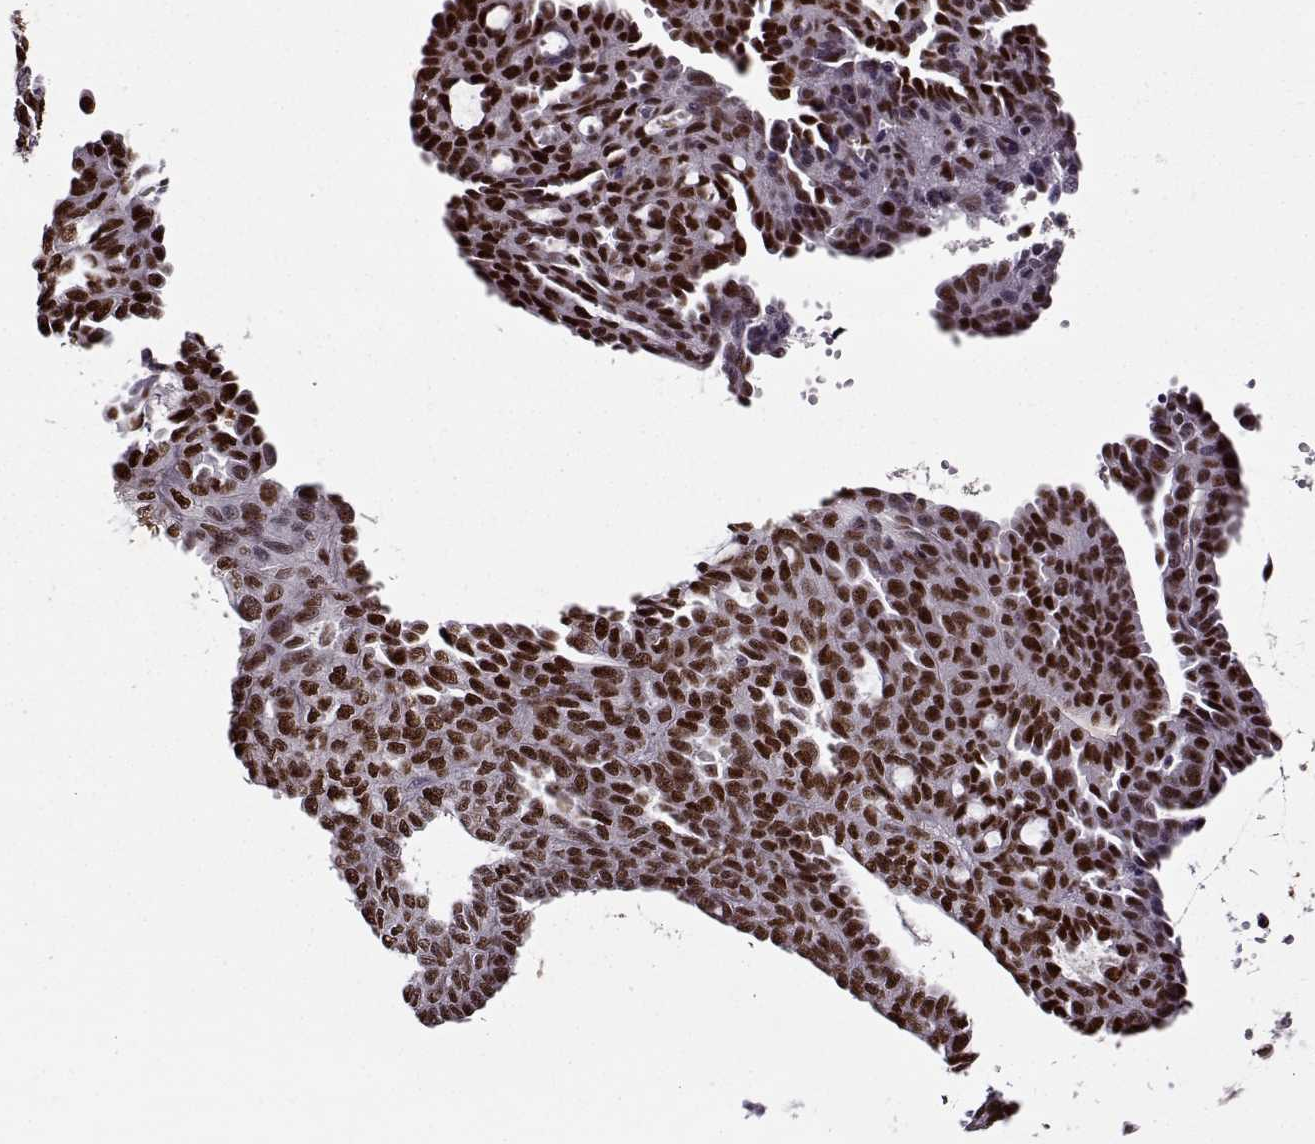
{"staining": {"intensity": "strong", "quantity": ">75%", "location": "nuclear"}, "tissue": "ovarian cancer", "cell_type": "Tumor cells", "image_type": "cancer", "snomed": [{"axis": "morphology", "description": "Cystadenocarcinoma, serous, NOS"}, {"axis": "topography", "description": "Ovary"}], "caption": "Immunohistochemical staining of ovarian serous cystadenocarcinoma reveals high levels of strong nuclear staining in about >75% of tumor cells.", "gene": "PRMT8", "patient": {"sex": "female", "age": 71}}